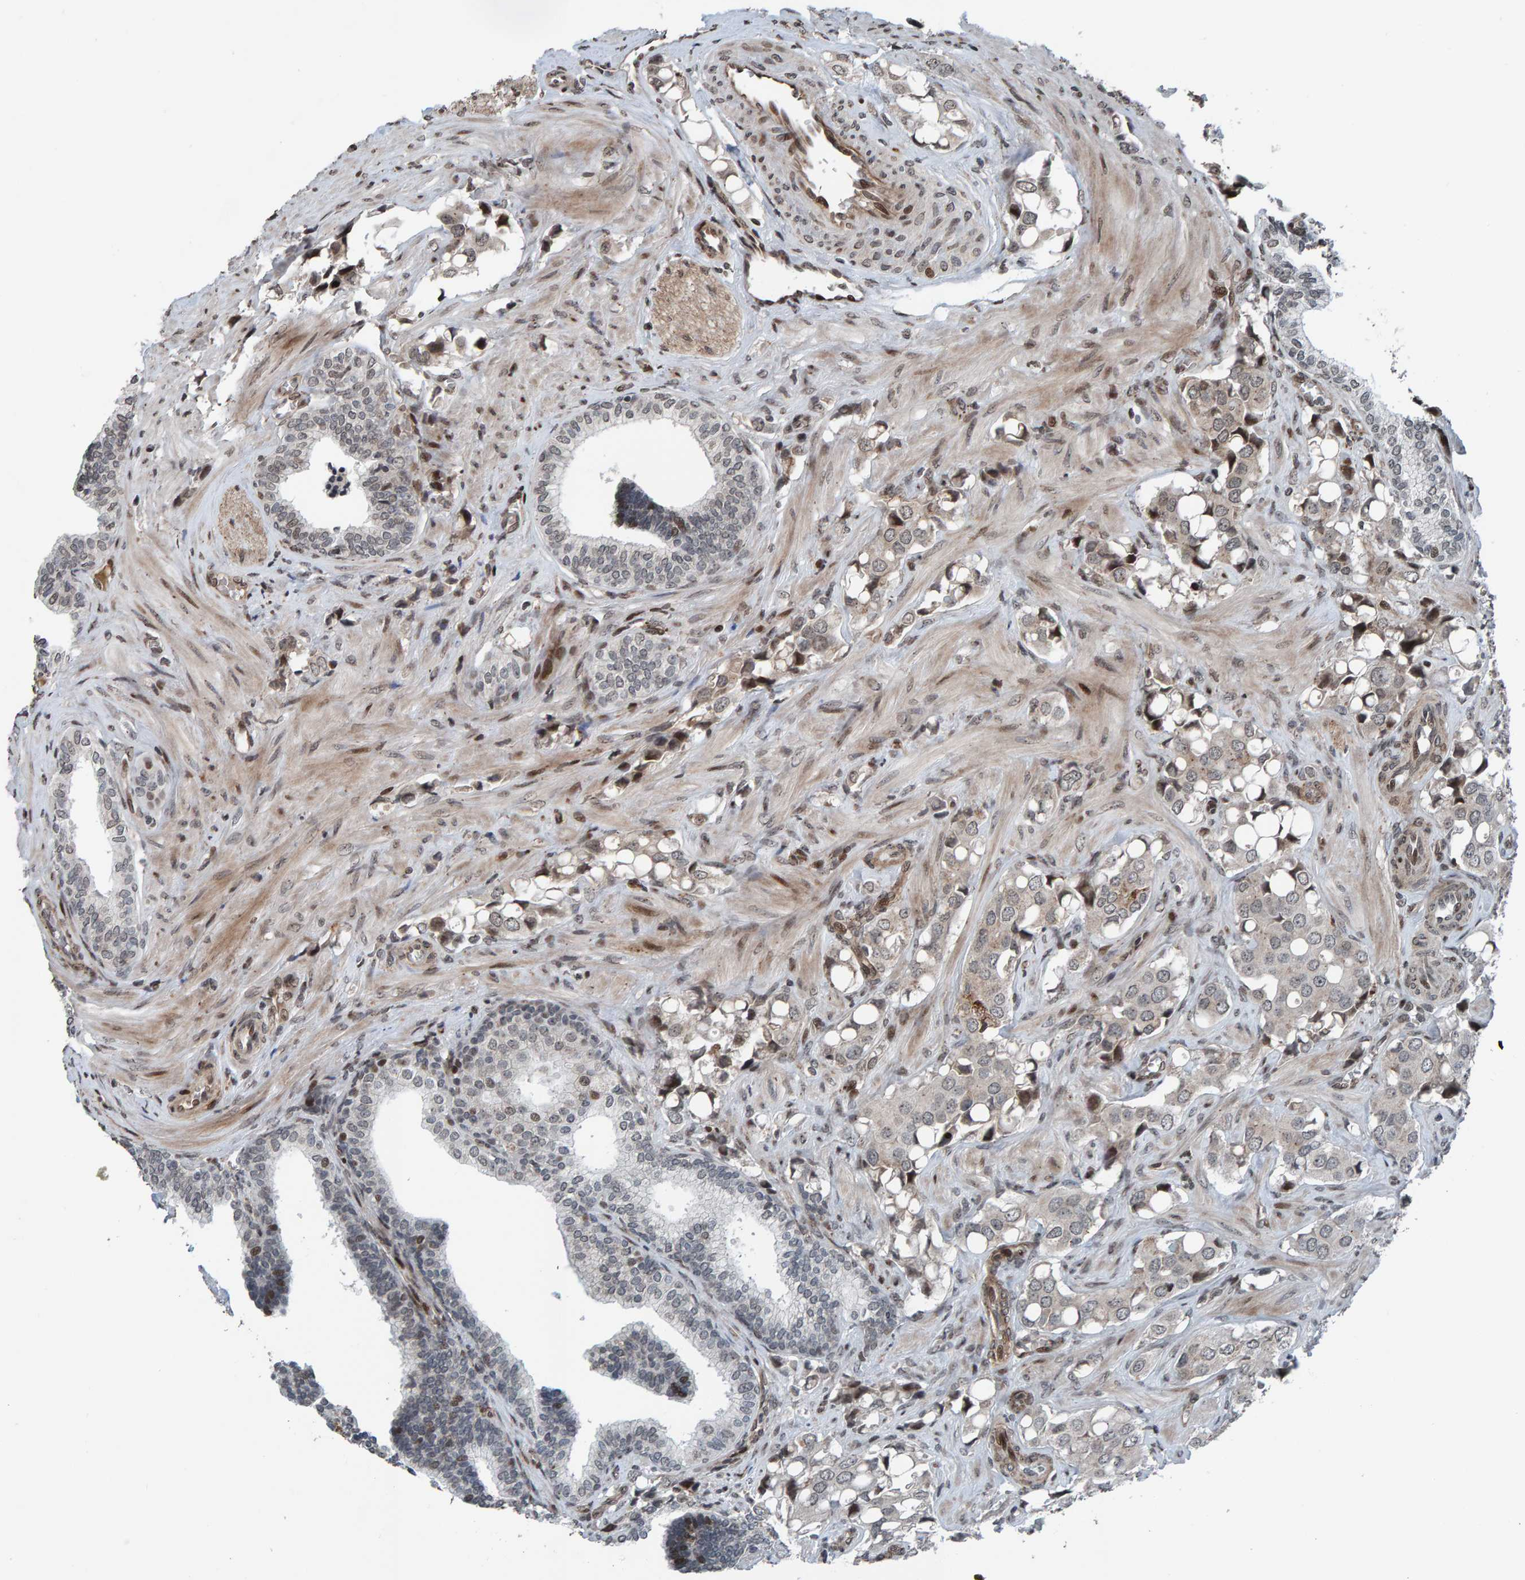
{"staining": {"intensity": "weak", "quantity": "25%-75%", "location": "cytoplasmic/membranous"}, "tissue": "prostate cancer", "cell_type": "Tumor cells", "image_type": "cancer", "snomed": [{"axis": "morphology", "description": "Adenocarcinoma, High grade"}, {"axis": "topography", "description": "Prostate"}], "caption": "This is a photomicrograph of IHC staining of high-grade adenocarcinoma (prostate), which shows weak expression in the cytoplasmic/membranous of tumor cells.", "gene": "ZNF366", "patient": {"sex": "male", "age": 52}}